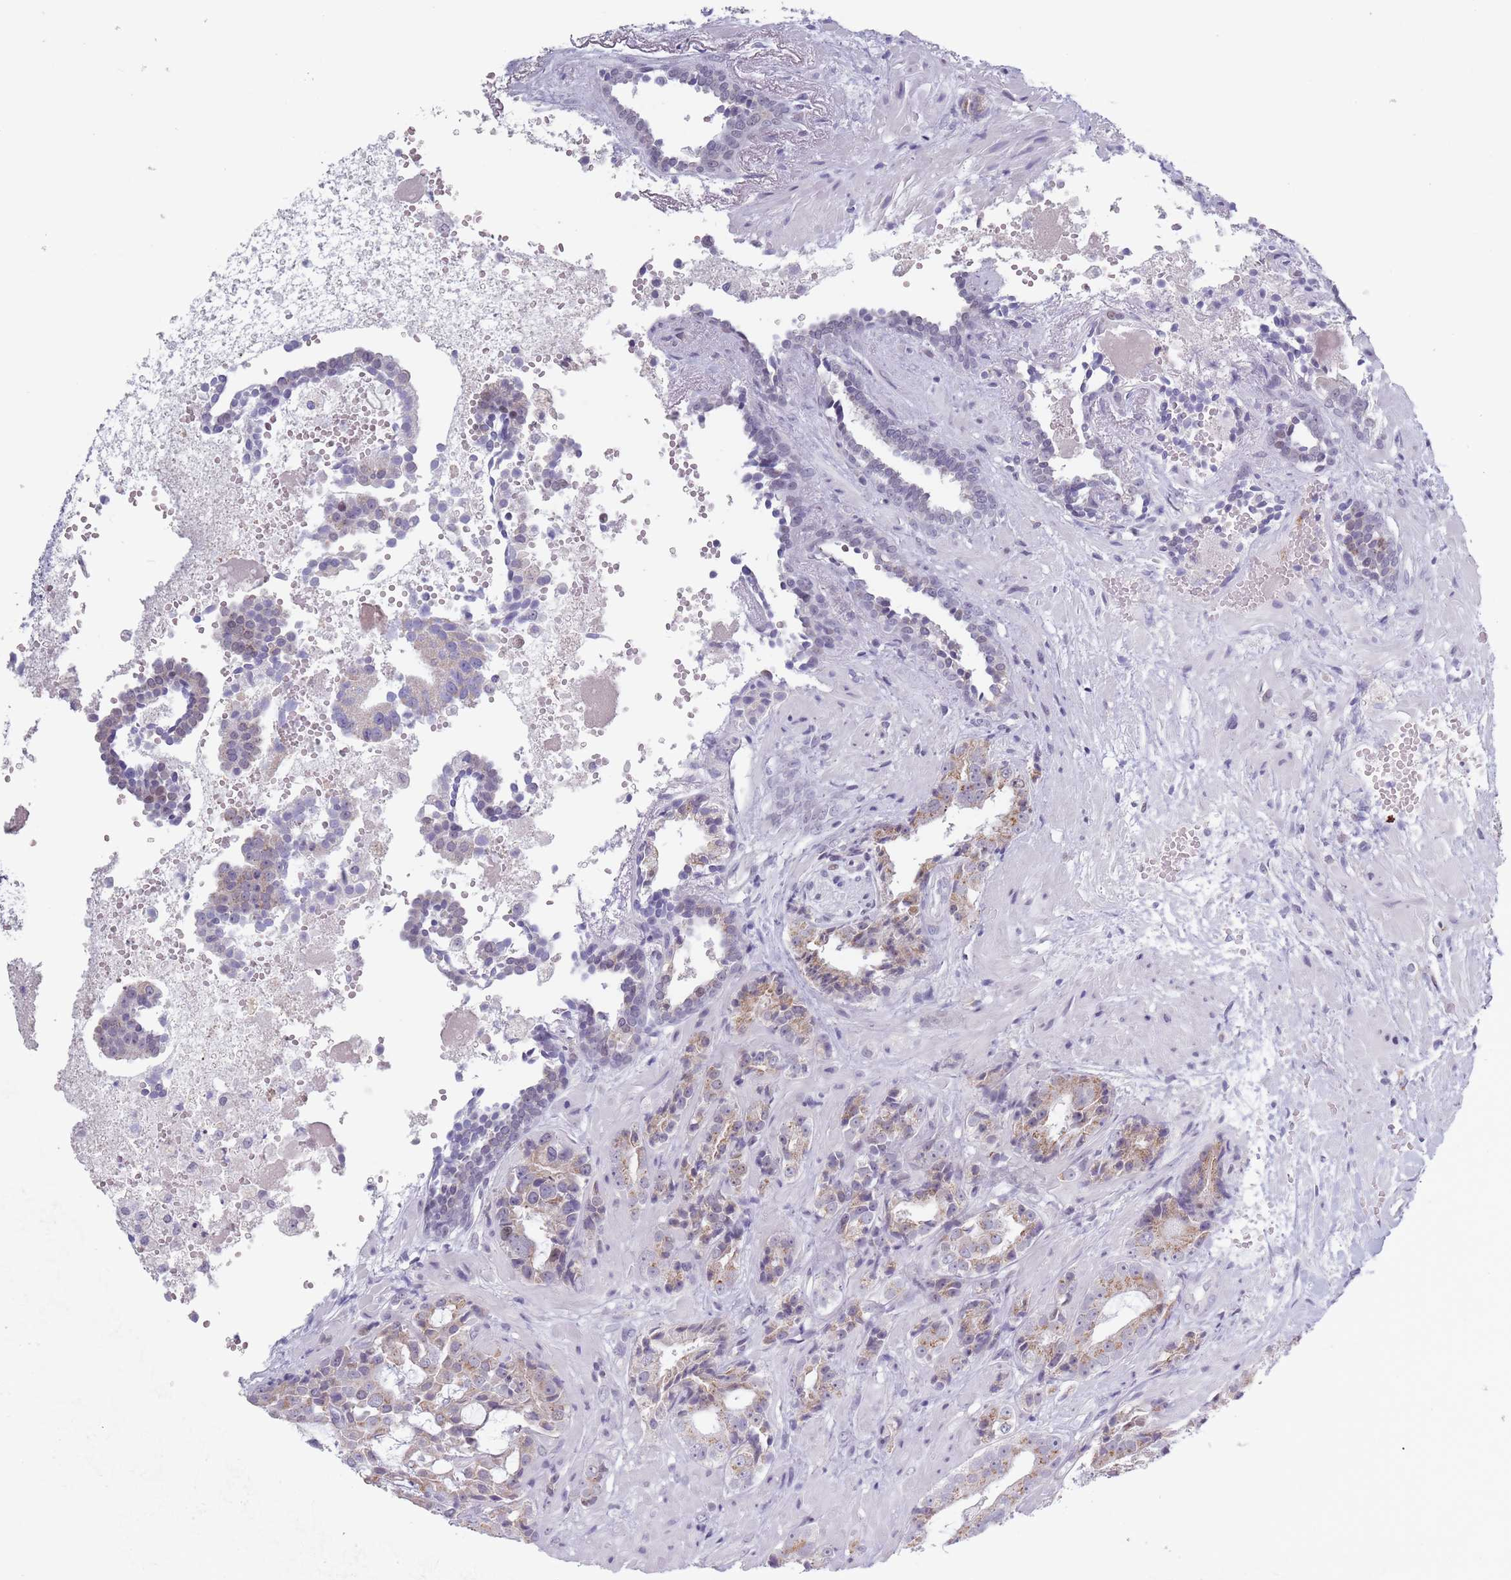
{"staining": {"intensity": "weak", "quantity": "<25%", "location": "cytoplasmic/membranous"}, "tissue": "prostate cancer", "cell_type": "Tumor cells", "image_type": "cancer", "snomed": [{"axis": "morphology", "description": "Adenocarcinoma, High grade"}, {"axis": "topography", "description": "Prostate"}], "caption": "Prostate adenocarcinoma (high-grade) was stained to show a protein in brown. There is no significant positivity in tumor cells.", "gene": "ZKSCAN2", "patient": {"sex": "male", "age": 71}}